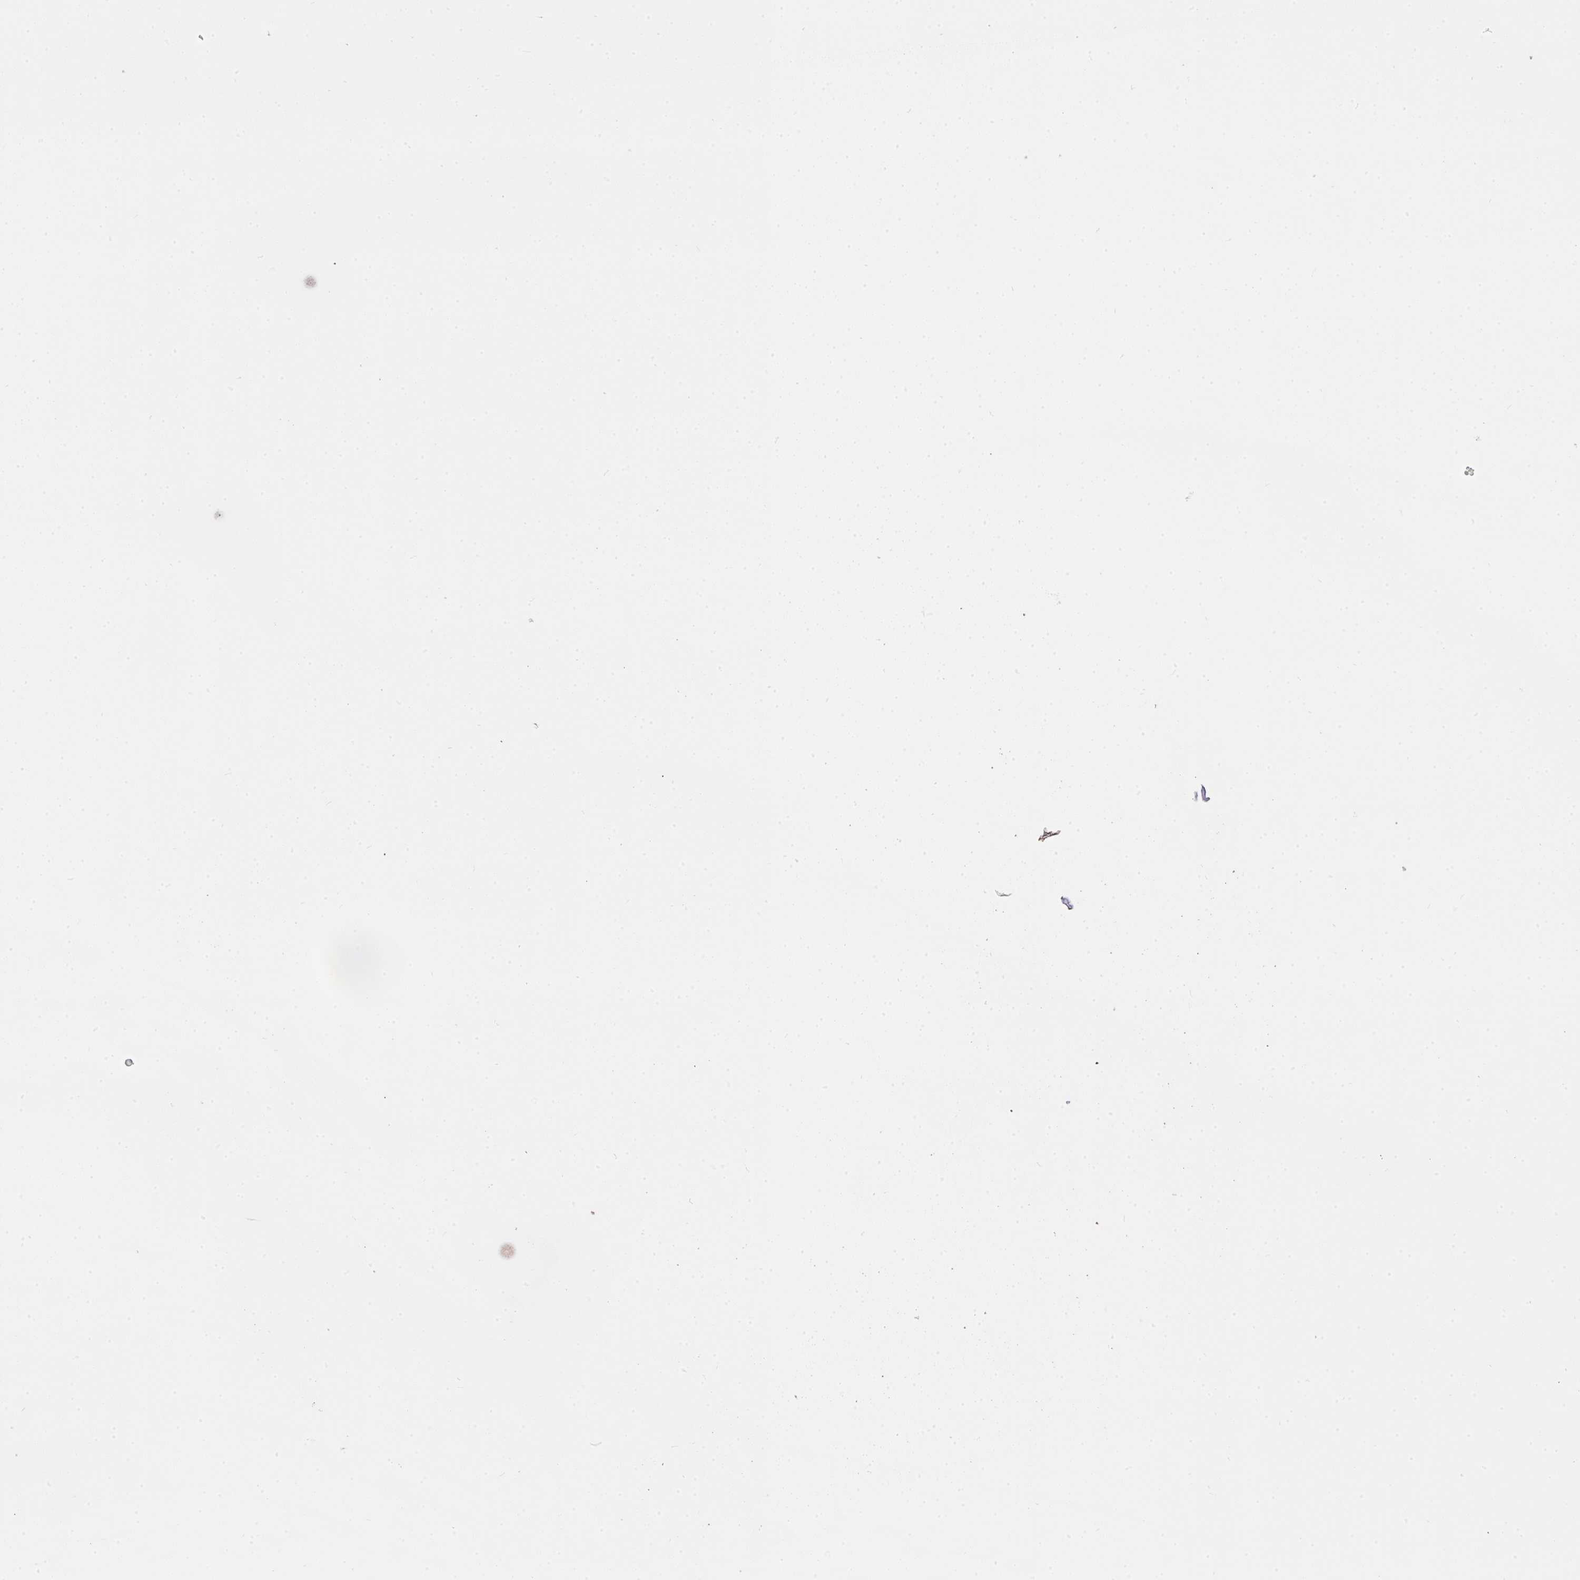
{"staining": {"intensity": "moderate", "quantity": ">75%", "location": "cytoplasmic/membranous,nuclear"}, "tissue": "colorectal cancer", "cell_type": "Tumor cells", "image_type": "cancer", "snomed": [{"axis": "morphology", "description": "Adenocarcinoma, NOS"}, {"axis": "topography", "description": "Colon"}], "caption": "A brown stain highlights moderate cytoplasmic/membranous and nuclear positivity of a protein in human colorectal cancer tumor cells. (Brightfield microscopy of DAB IHC at high magnification).", "gene": "SETD7", "patient": {"sex": "male", "age": 67}}